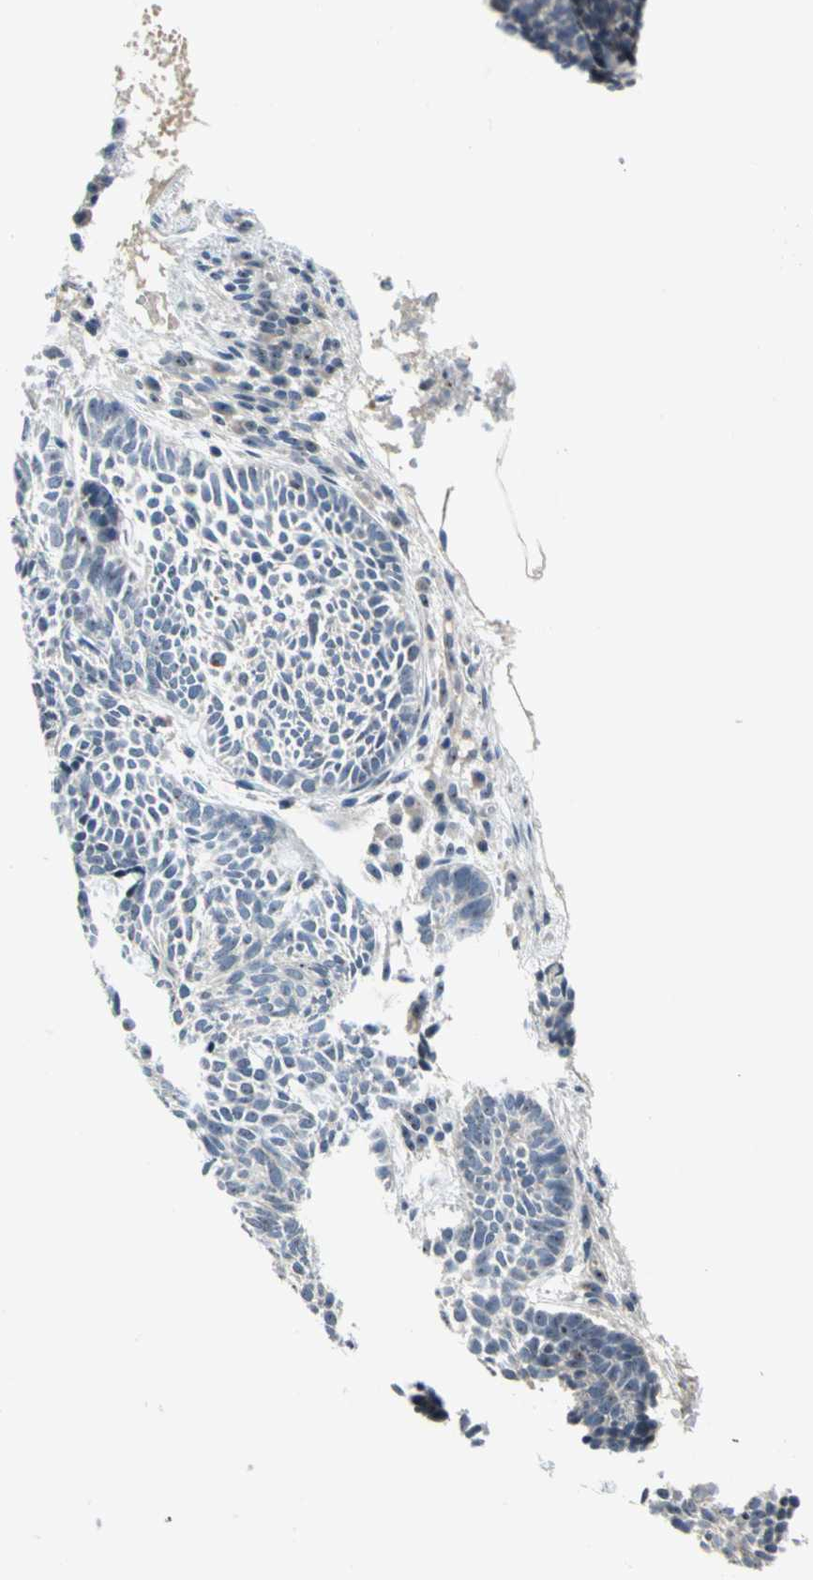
{"staining": {"intensity": "weak", "quantity": ">75%", "location": "nuclear"}, "tissue": "skin cancer", "cell_type": "Tumor cells", "image_type": "cancer", "snomed": [{"axis": "morphology", "description": "Normal tissue, NOS"}, {"axis": "morphology", "description": "Basal cell carcinoma"}, {"axis": "topography", "description": "Skin"}], "caption": "A brown stain labels weak nuclear positivity of a protein in basal cell carcinoma (skin) tumor cells.", "gene": "MYBBP1A", "patient": {"sex": "male", "age": 87}}